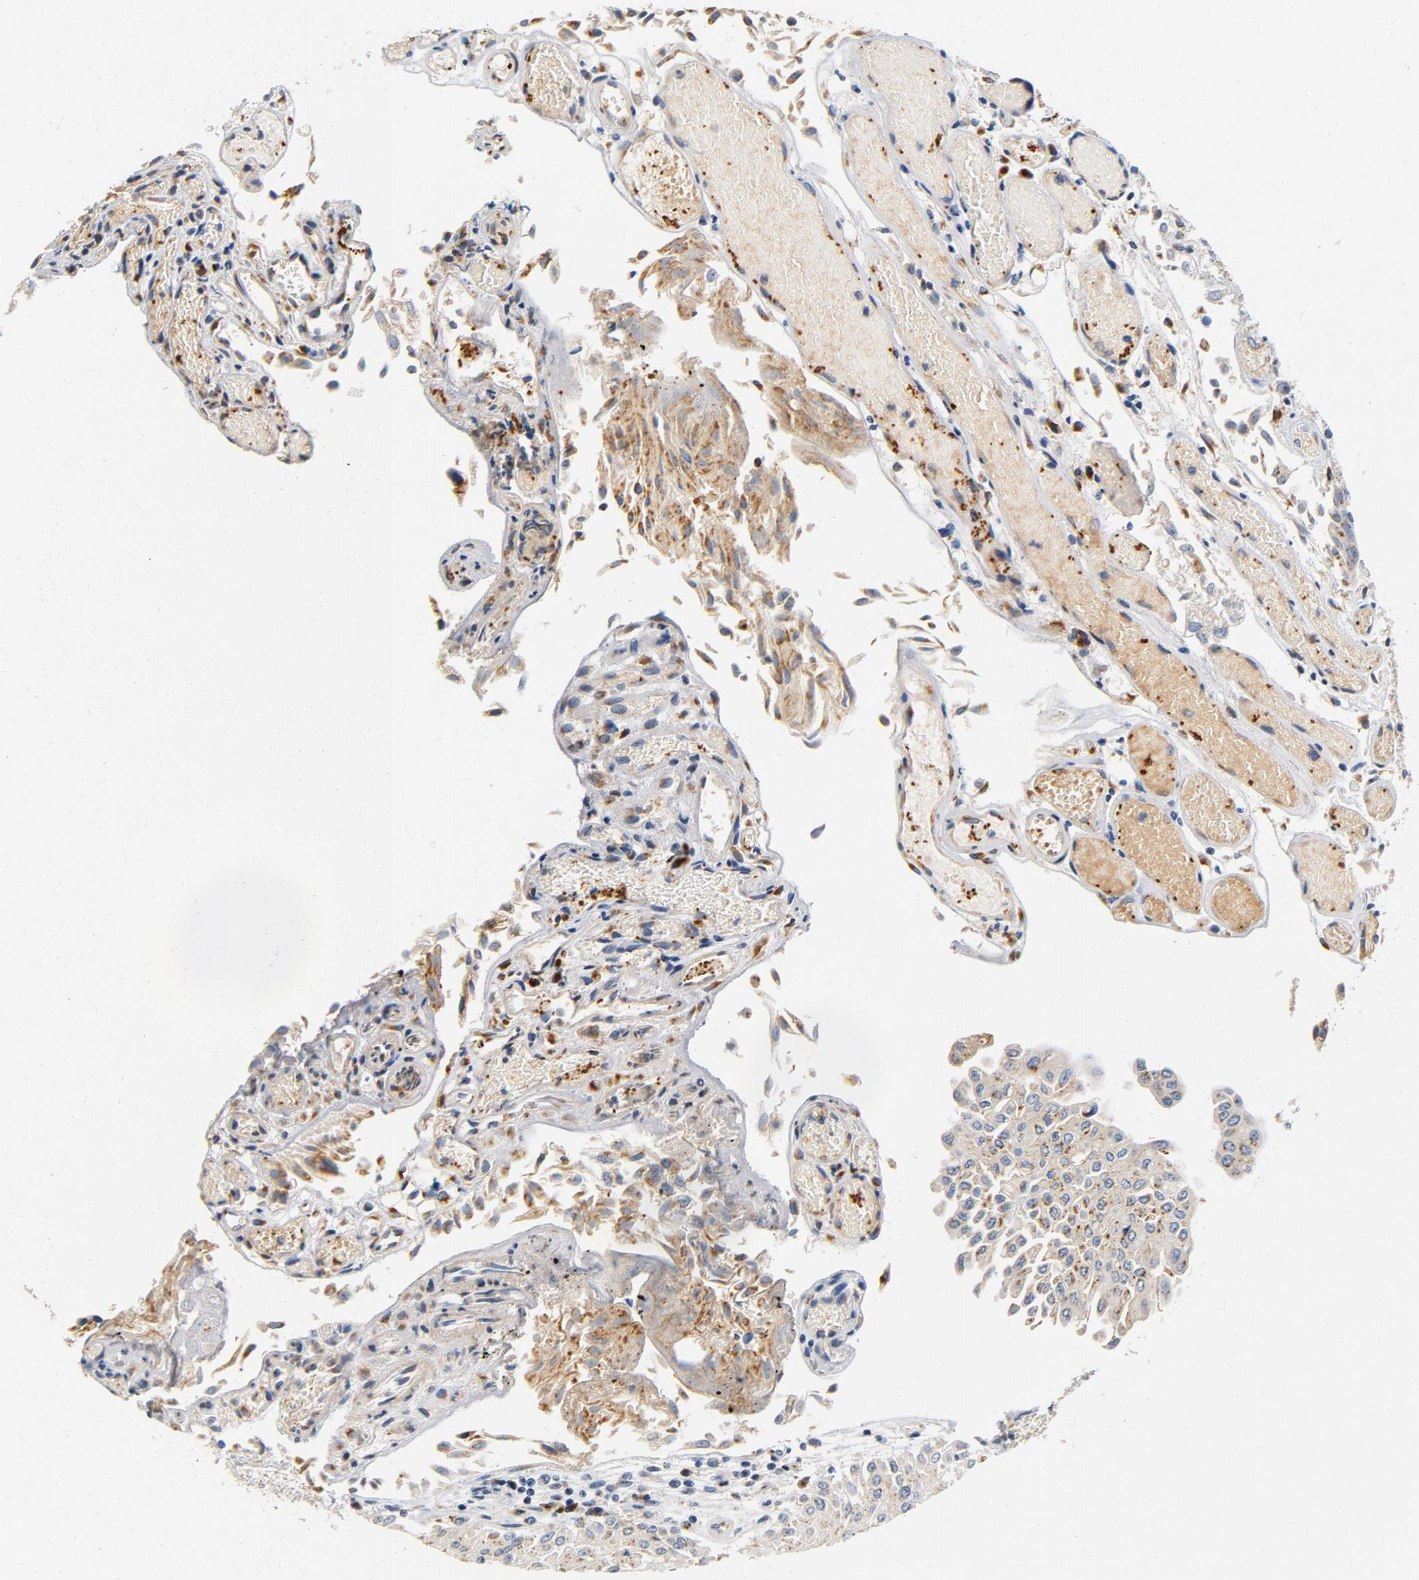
{"staining": {"intensity": "weak", "quantity": ">75%", "location": "cytoplasmic/membranous"}, "tissue": "urothelial cancer", "cell_type": "Tumor cells", "image_type": "cancer", "snomed": [{"axis": "morphology", "description": "Urothelial carcinoma, Low grade"}, {"axis": "topography", "description": "Urinary bladder"}], "caption": "Protein expression analysis of human low-grade urothelial carcinoma reveals weak cytoplasmic/membranous staining in approximately >75% of tumor cells. The staining was performed using DAB, with brown indicating positive protein expression. Nuclei are stained blue with hematoxylin.", "gene": "LMAN2", "patient": {"sex": "male", "age": 86}}